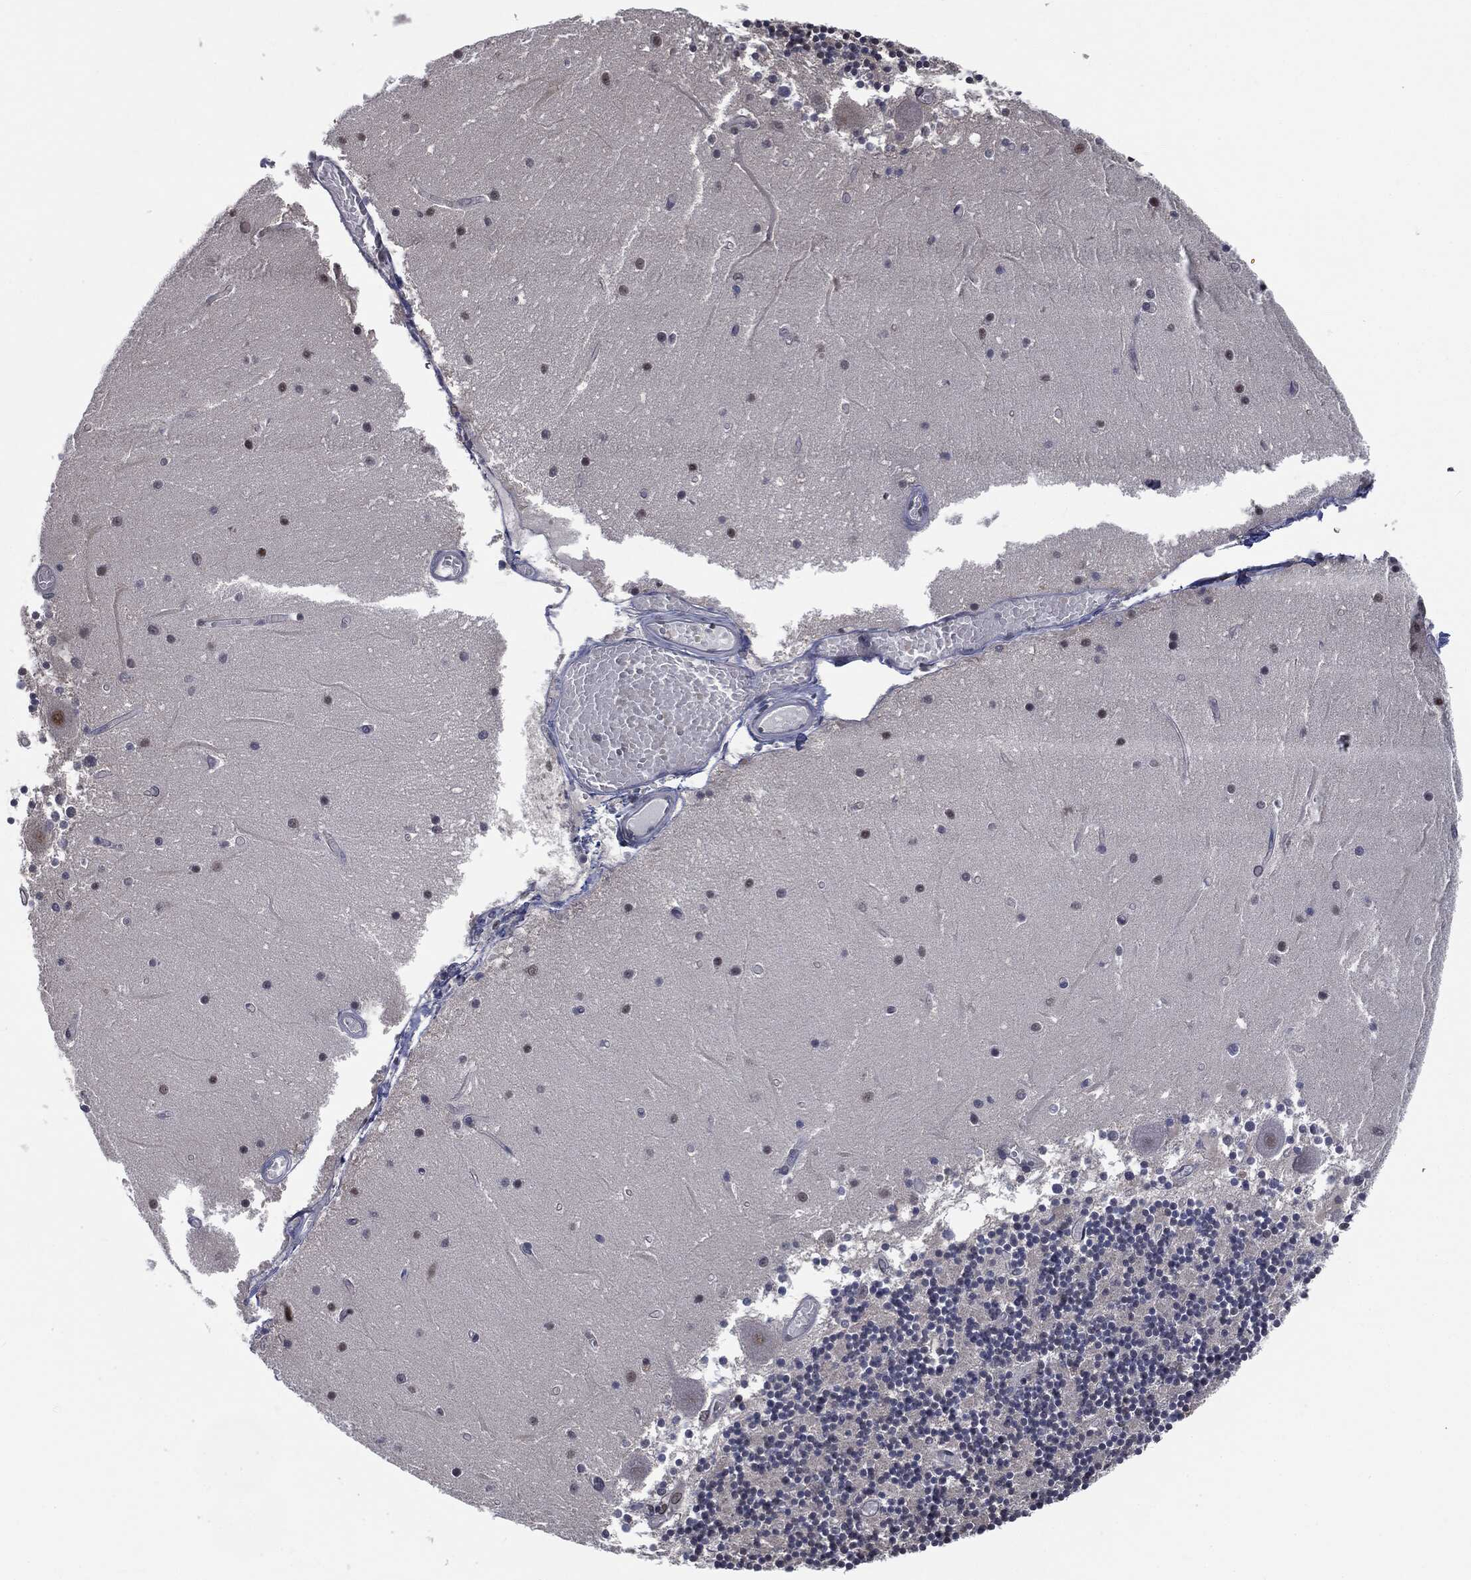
{"staining": {"intensity": "weak", "quantity": "<25%", "location": "nuclear"}, "tissue": "cerebellum", "cell_type": "Cells in granular layer", "image_type": "normal", "snomed": [{"axis": "morphology", "description": "Normal tissue, NOS"}, {"axis": "topography", "description": "Cerebellum"}], "caption": "A micrograph of cerebellum stained for a protein shows no brown staining in cells in granular layer.", "gene": "SHLD2", "patient": {"sex": "female", "age": 28}}